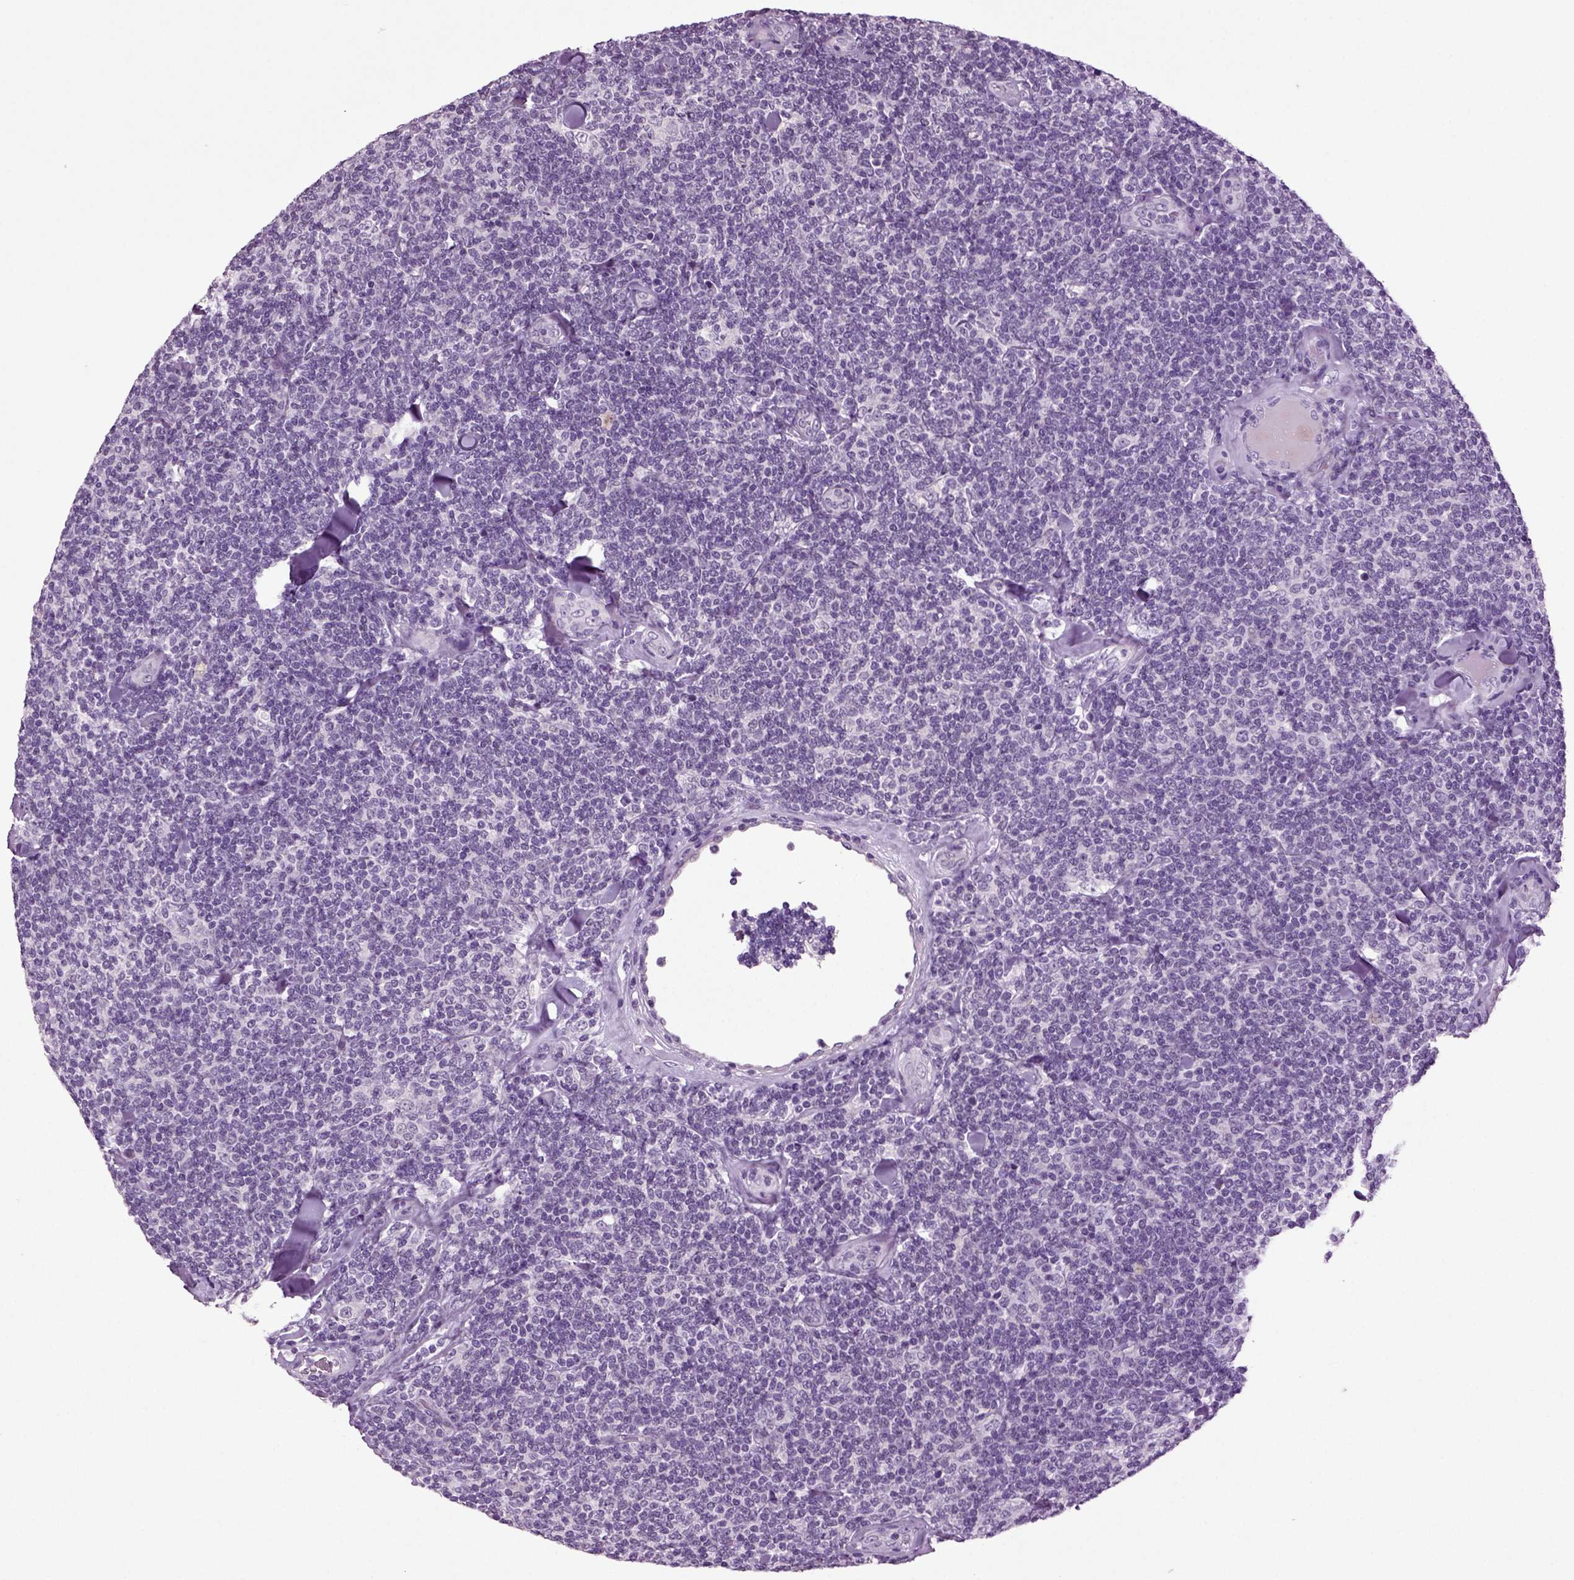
{"staining": {"intensity": "negative", "quantity": "none", "location": "none"}, "tissue": "lymphoma", "cell_type": "Tumor cells", "image_type": "cancer", "snomed": [{"axis": "morphology", "description": "Malignant lymphoma, non-Hodgkin's type, Low grade"}, {"axis": "topography", "description": "Lymph node"}], "caption": "An IHC photomicrograph of lymphoma is shown. There is no staining in tumor cells of lymphoma. (Brightfield microscopy of DAB immunohistochemistry at high magnification).", "gene": "SLC17A6", "patient": {"sex": "female", "age": 56}}